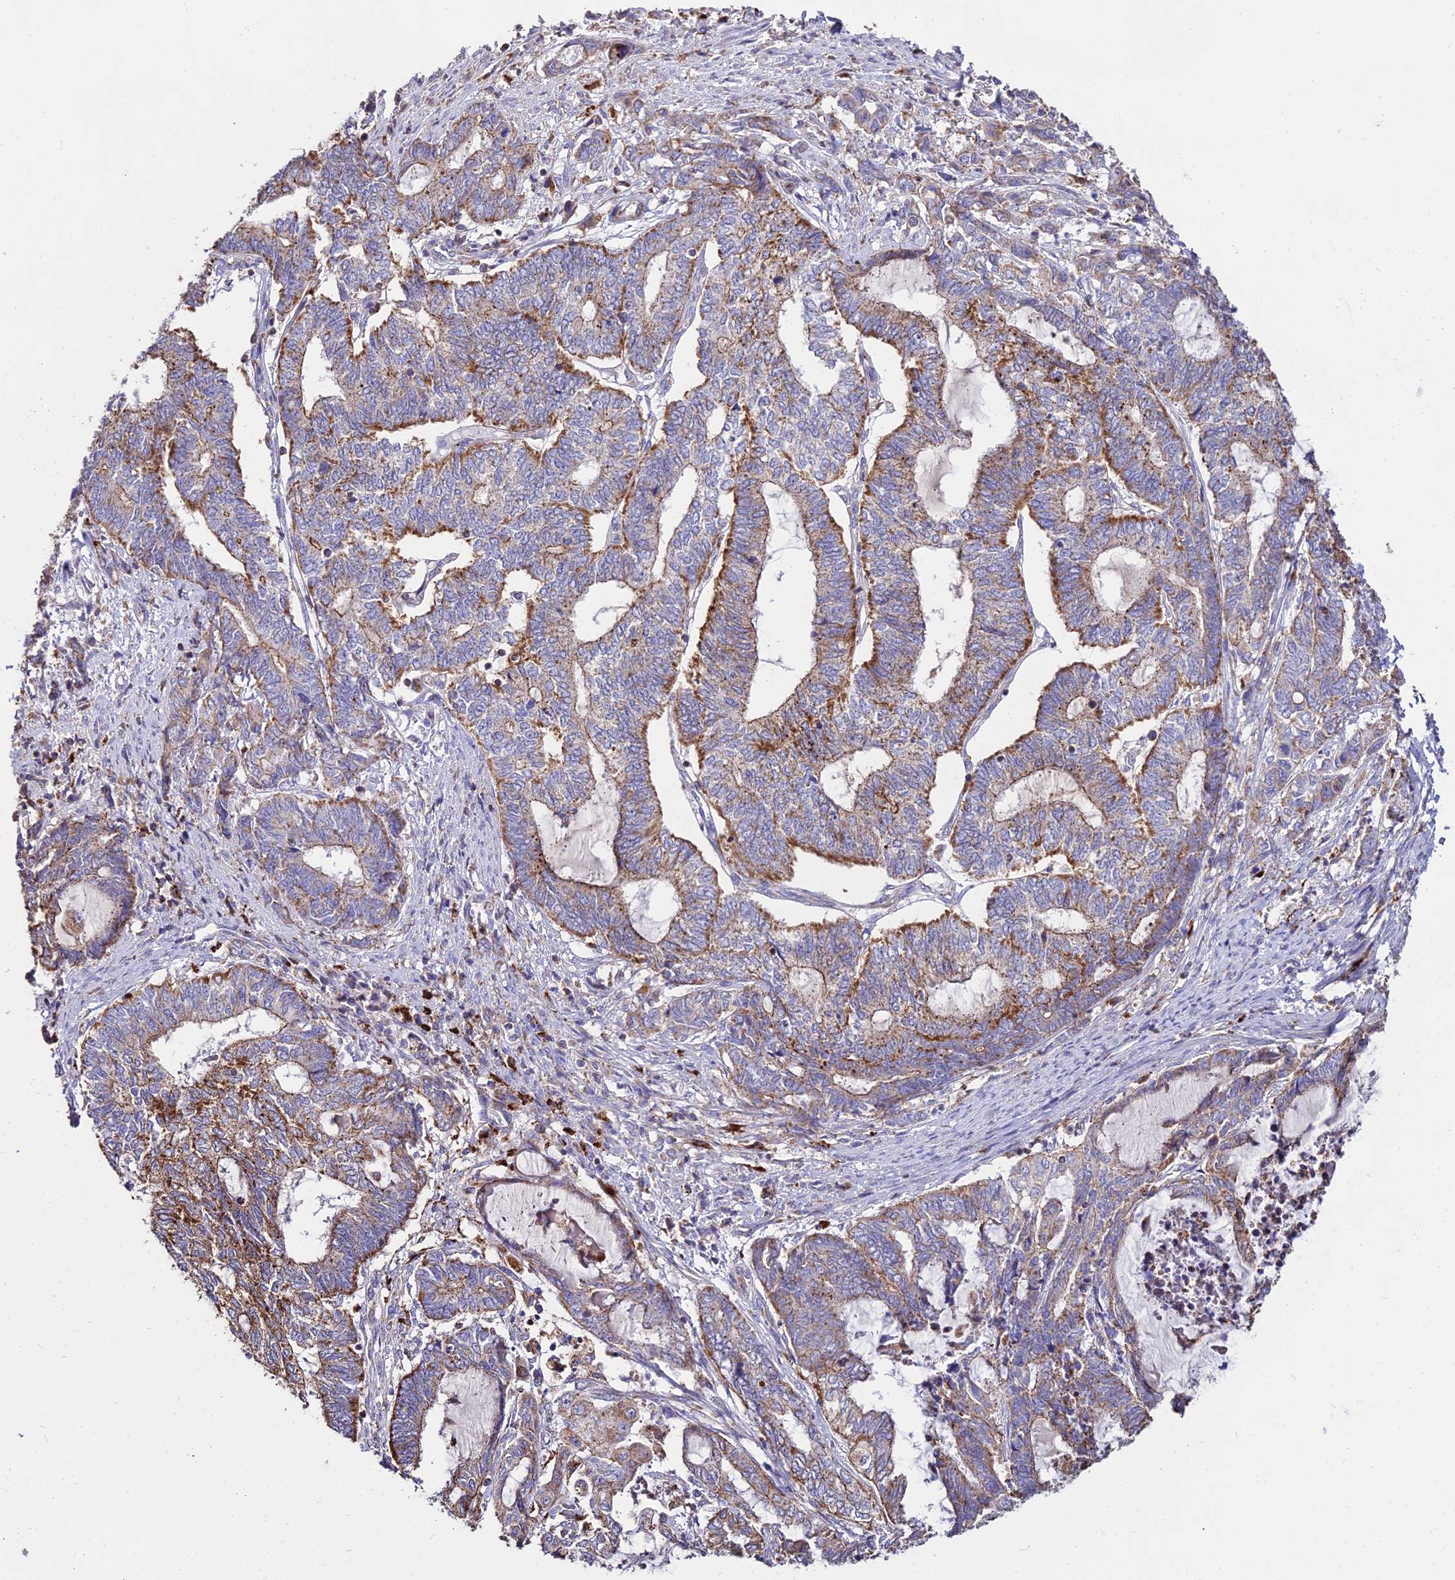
{"staining": {"intensity": "moderate", "quantity": ">75%", "location": "cytoplasmic/membranous"}, "tissue": "endometrial cancer", "cell_type": "Tumor cells", "image_type": "cancer", "snomed": [{"axis": "morphology", "description": "Adenocarcinoma, NOS"}, {"axis": "topography", "description": "Uterus"}, {"axis": "topography", "description": "Endometrium"}], "caption": "A high-resolution micrograph shows immunohistochemistry (IHC) staining of endometrial cancer, which reveals moderate cytoplasmic/membranous staining in approximately >75% of tumor cells. The protein of interest is shown in brown color, while the nuclei are stained blue.", "gene": "PNLIPRP3", "patient": {"sex": "female", "age": 70}}